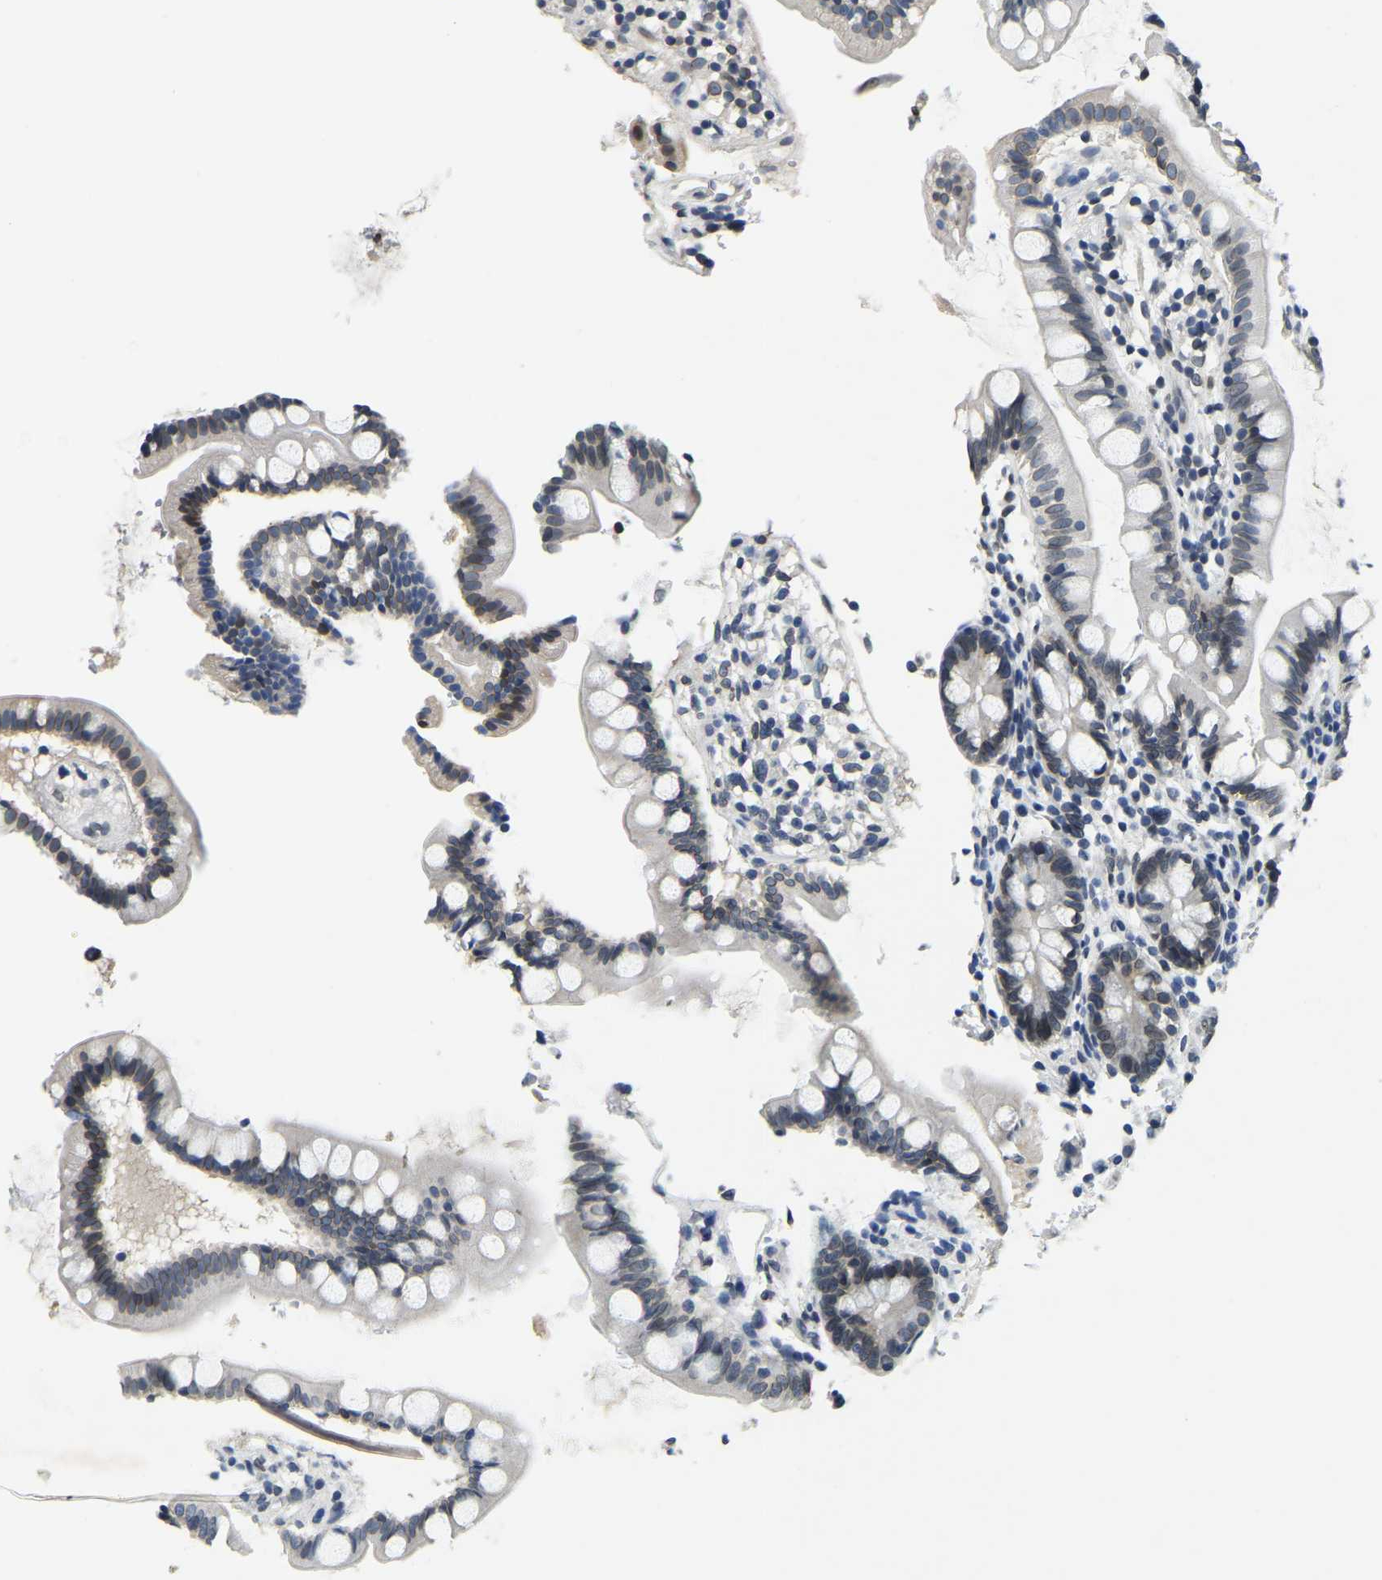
{"staining": {"intensity": "weak", "quantity": "<25%", "location": "cytoplasmic/membranous,nuclear"}, "tissue": "small intestine", "cell_type": "Glandular cells", "image_type": "normal", "snomed": [{"axis": "morphology", "description": "Normal tissue, NOS"}, {"axis": "topography", "description": "Small intestine"}], "caption": "IHC image of normal small intestine: small intestine stained with DAB (3,3'-diaminobenzidine) displays no significant protein expression in glandular cells. (DAB (3,3'-diaminobenzidine) IHC visualized using brightfield microscopy, high magnification).", "gene": "RANBP2", "patient": {"sex": "female", "age": 84}}